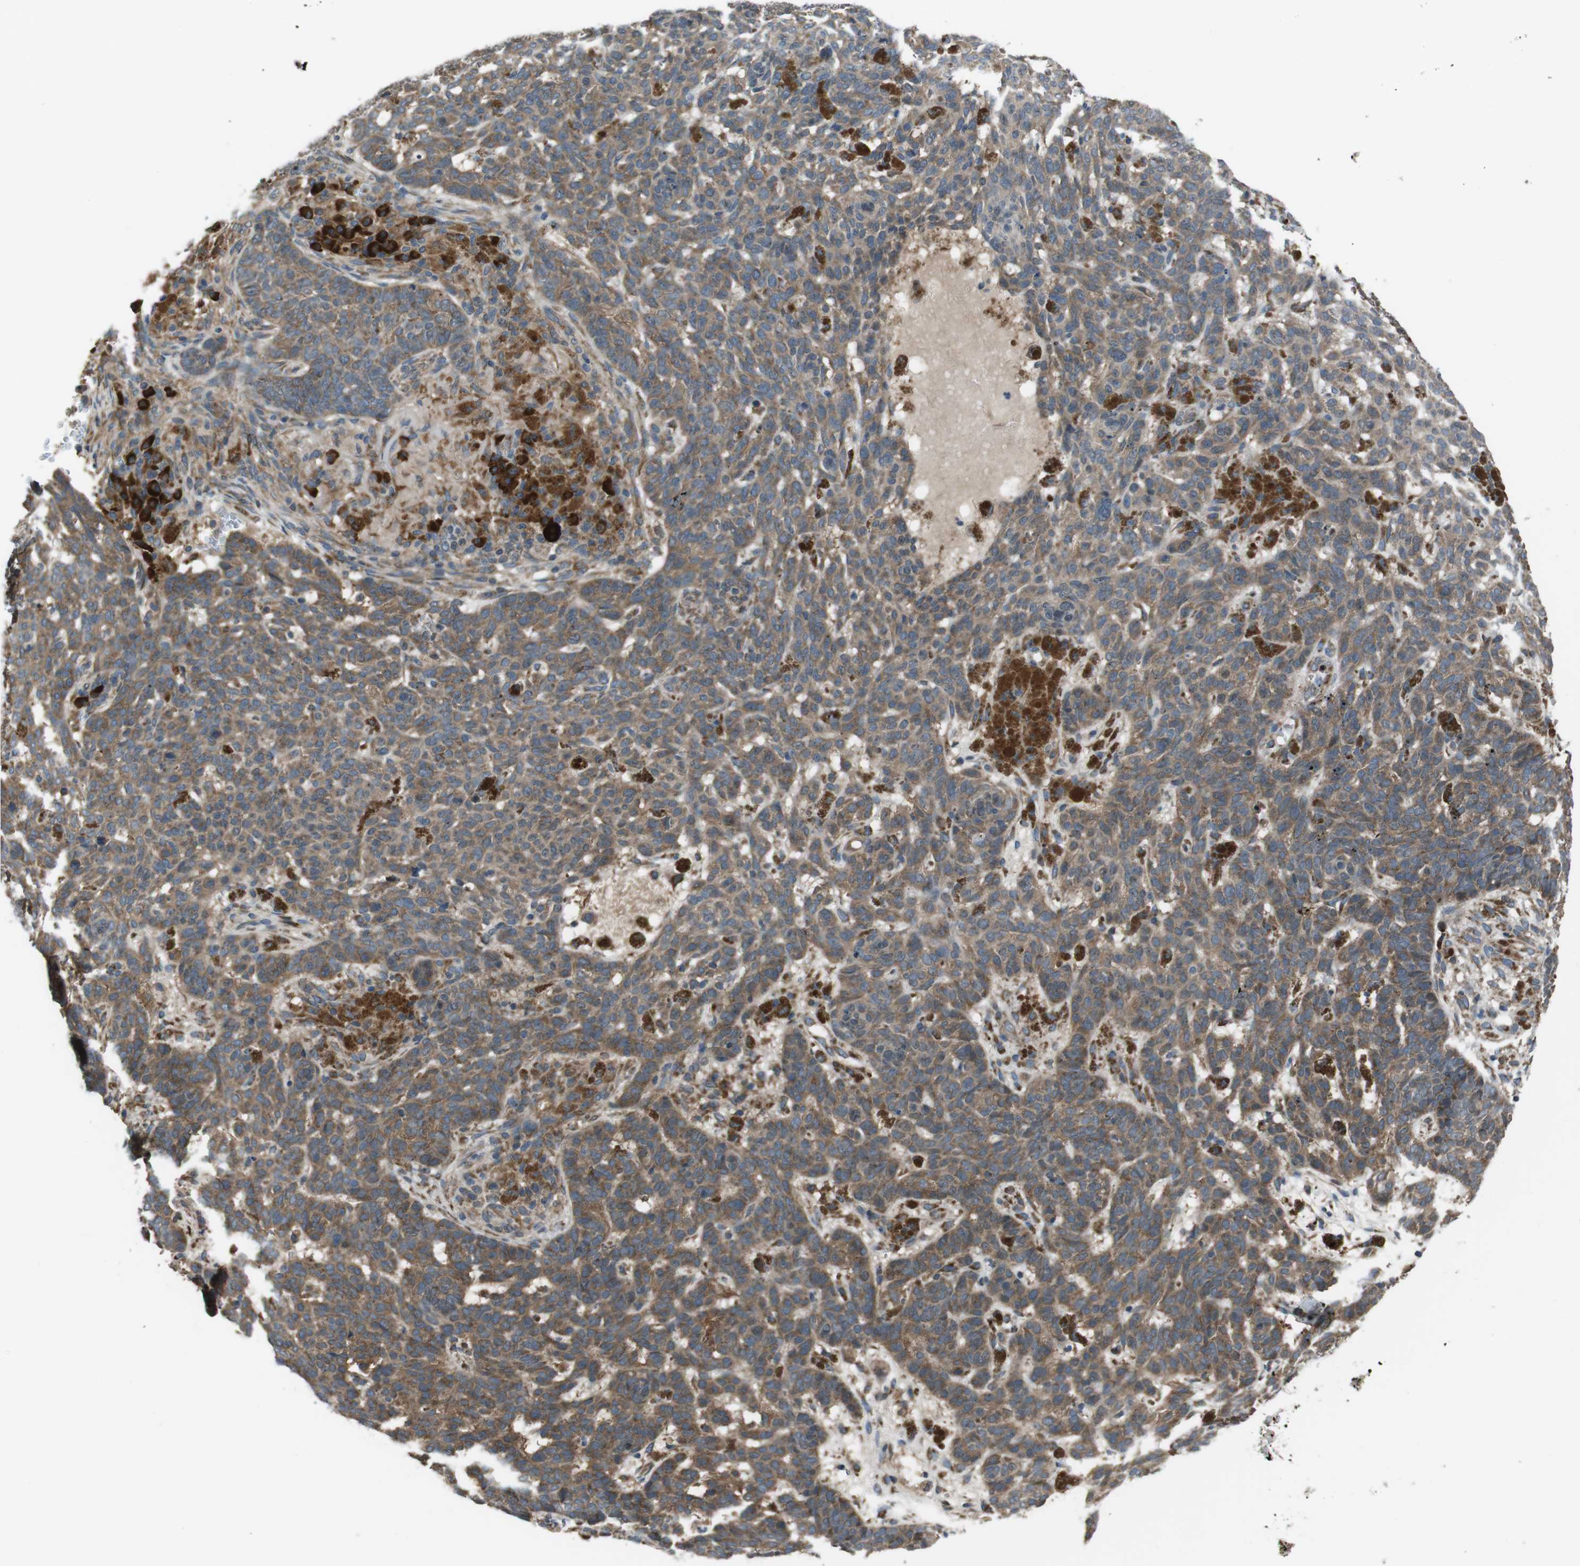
{"staining": {"intensity": "moderate", "quantity": ">75%", "location": "cytoplasmic/membranous"}, "tissue": "skin cancer", "cell_type": "Tumor cells", "image_type": "cancer", "snomed": [{"axis": "morphology", "description": "Basal cell carcinoma"}, {"axis": "topography", "description": "Skin"}], "caption": "Immunohistochemistry (IHC) photomicrograph of neoplastic tissue: basal cell carcinoma (skin) stained using immunohistochemistry (IHC) exhibits medium levels of moderate protein expression localized specifically in the cytoplasmic/membranous of tumor cells, appearing as a cytoplasmic/membranous brown color.", "gene": "SSR3", "patient": {"sex": "male", "age": 85}}